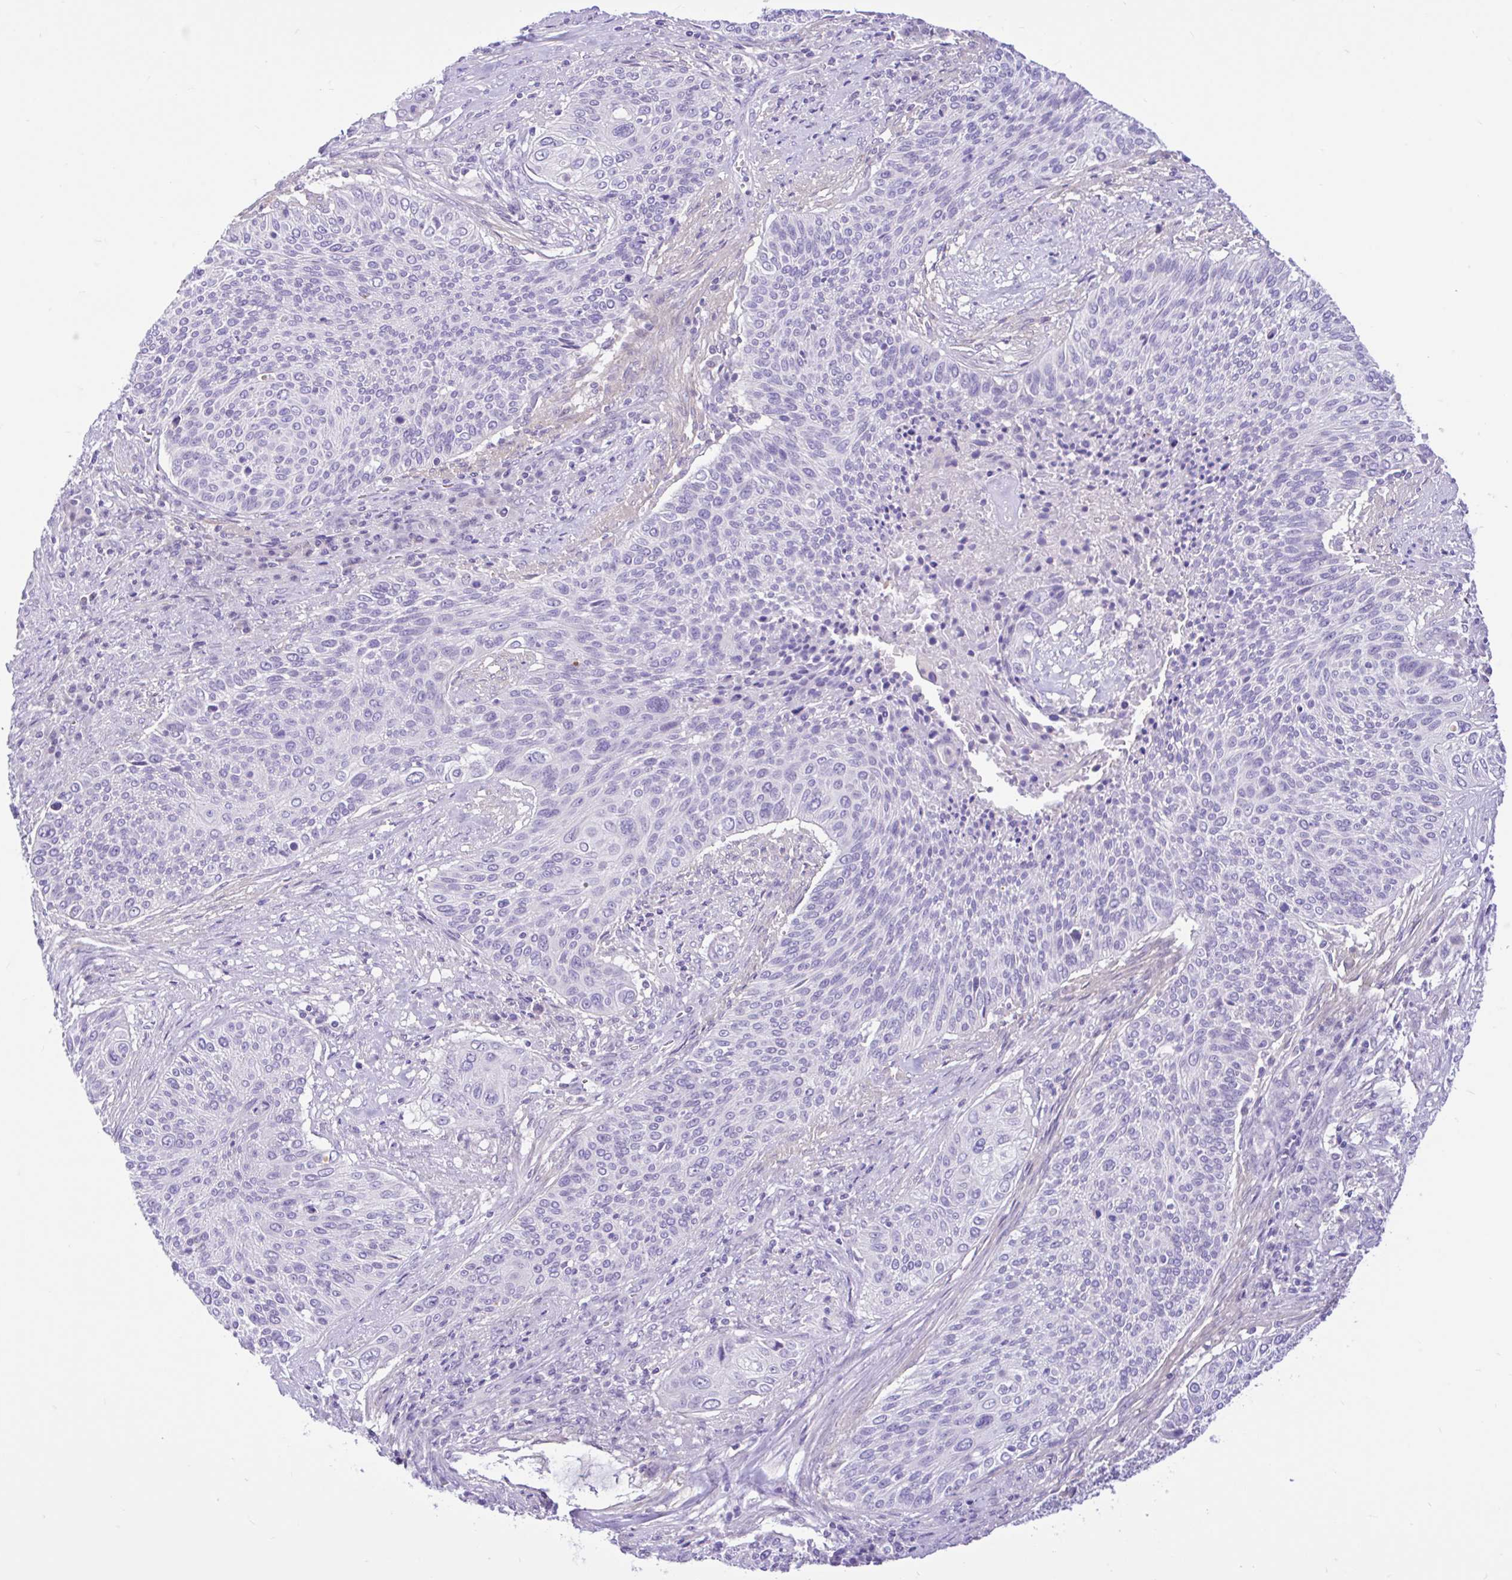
{"staining": {"intensity": "negative", "quantity": "none", "location": "none"}, "tissue": "cervical cancer", "cell_type": "Tumor cells", "image_type": "cancer", "snomed": [{"axis": "morphology", "description": "Squamous cell carcinoma, NOS"}, {"axis": "topography", "description": "Cervix"}], "caption": "DAB immunohistochemical staining of squamous cell carcinoma (cervical) shows no significant staining in tumor cells.", "gene": "ANO4", "patient": {"sex": "female", "age": 31}}